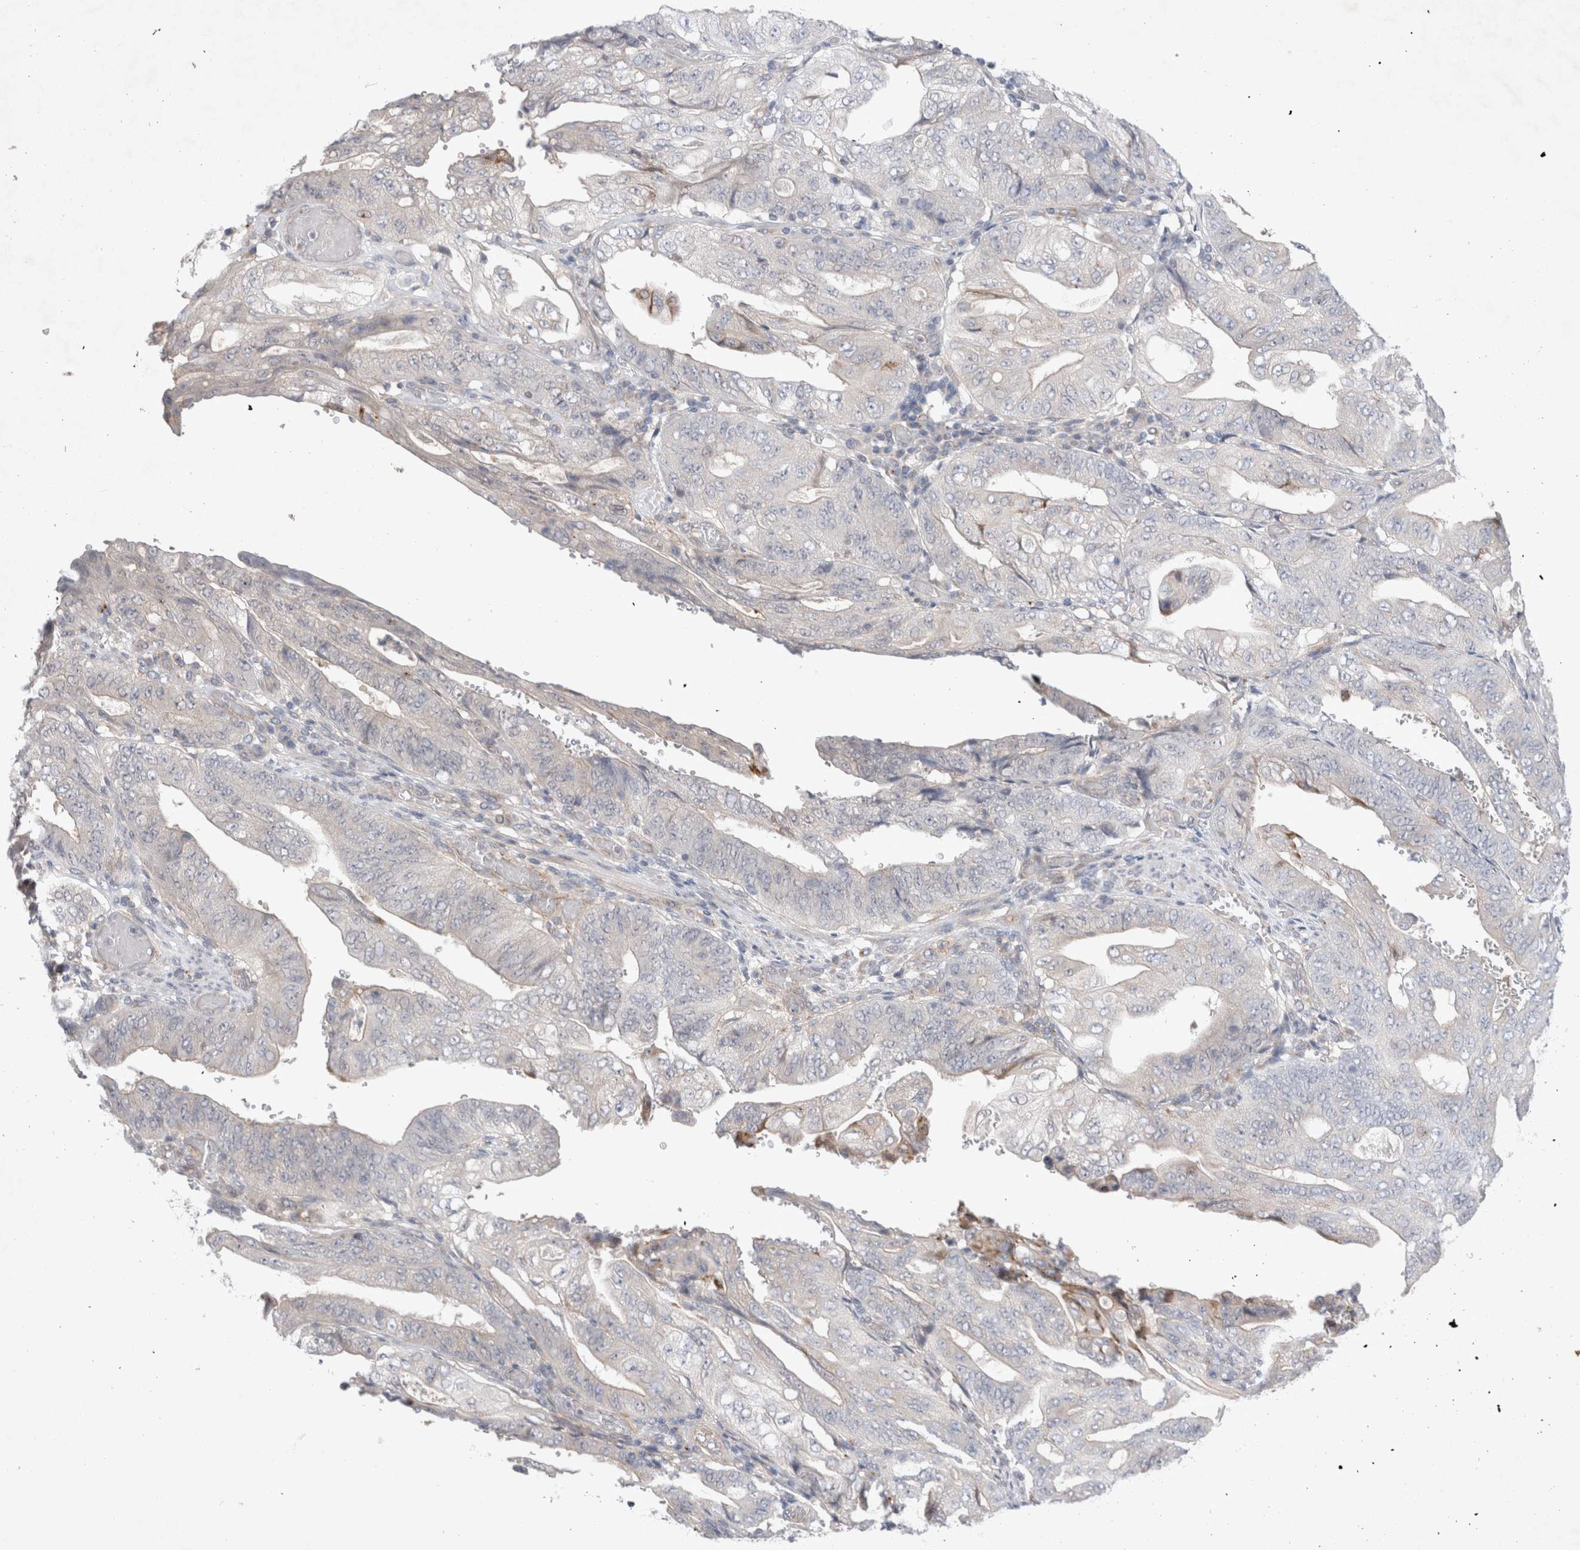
{"staining": {"intensity": "negative", "quantity": "none", "location": "none"}, "tissue": "stomach cancer", "cell_type": "Tumor cells", "image_type": "cancer", "snomed": [{"axis": "morphology", "description": "Adenocarcinoma, NOS"}, {"axis": "topography", "description": "Stomach"}], "caption": "Tumor cells show no significant protein positivity in adenocarcinoma (stomach).", "gene": "BICD2", "patient": {"sex": "female", "age": 73}}